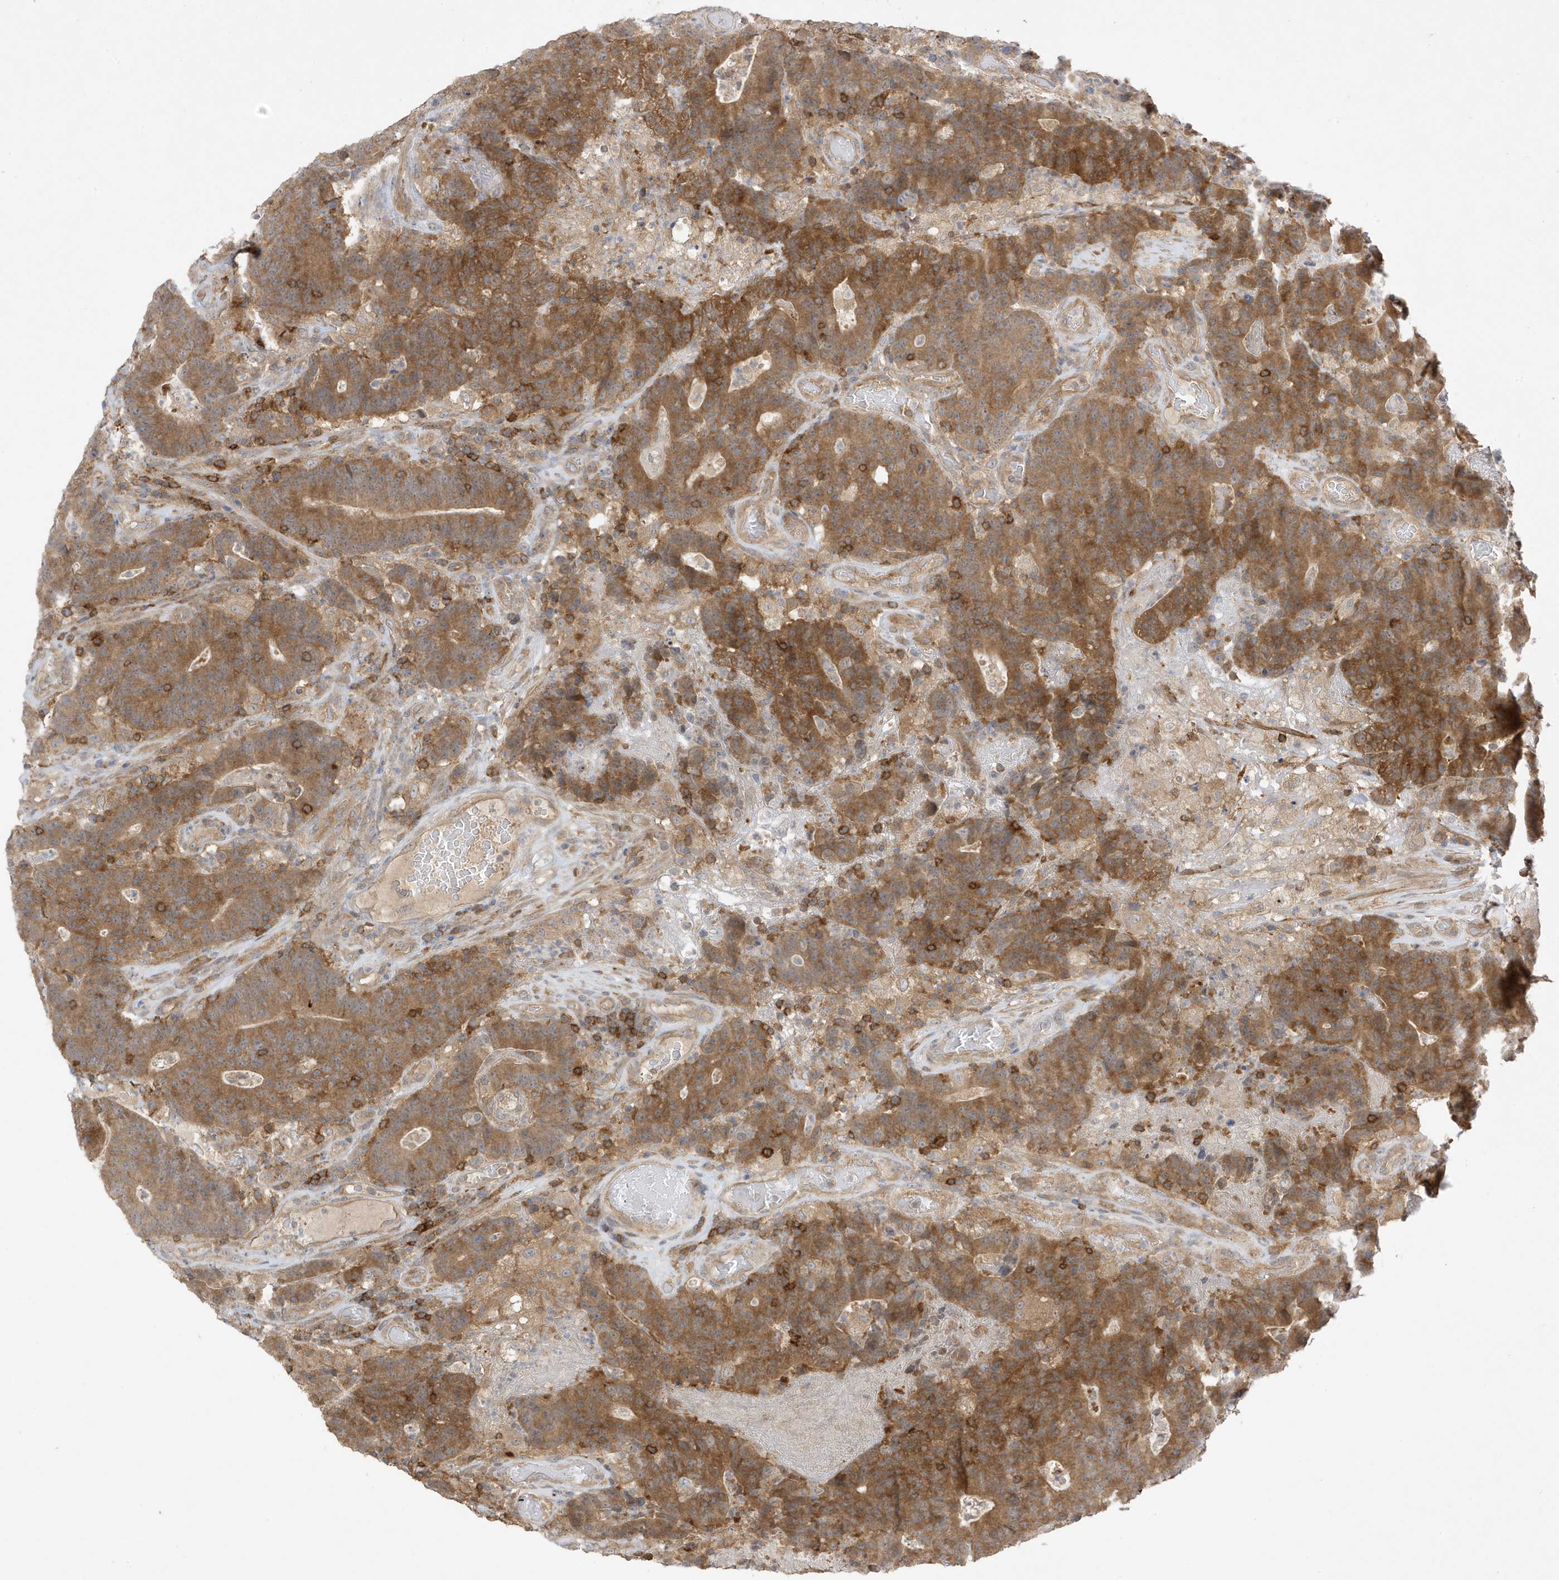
{"staining": {"intensity": "moderate", "quantity": ">75%", "location": "cytoplasmic/membranous"}, "tissue": "colorectal cancer", "cell_type": "Tumor cells", "image_type": "cancer", "snomed": [{"axis": "morphology", "description": "Normal tissue, NOS"}, {"axis": "morphology", "description": "Adenocarcinoma, NOS"}, {"axis": "topography", "description": "Colon"}], "caption": "Human colorectal cancer (adenocarcinoma) stained with a brown dye reveals moderate cytoplasmic/membranous positive staining in approximately >75% of tumor cells.", "gene": "PHACTR2", "patient": {"sex": "female", "age": 75}}